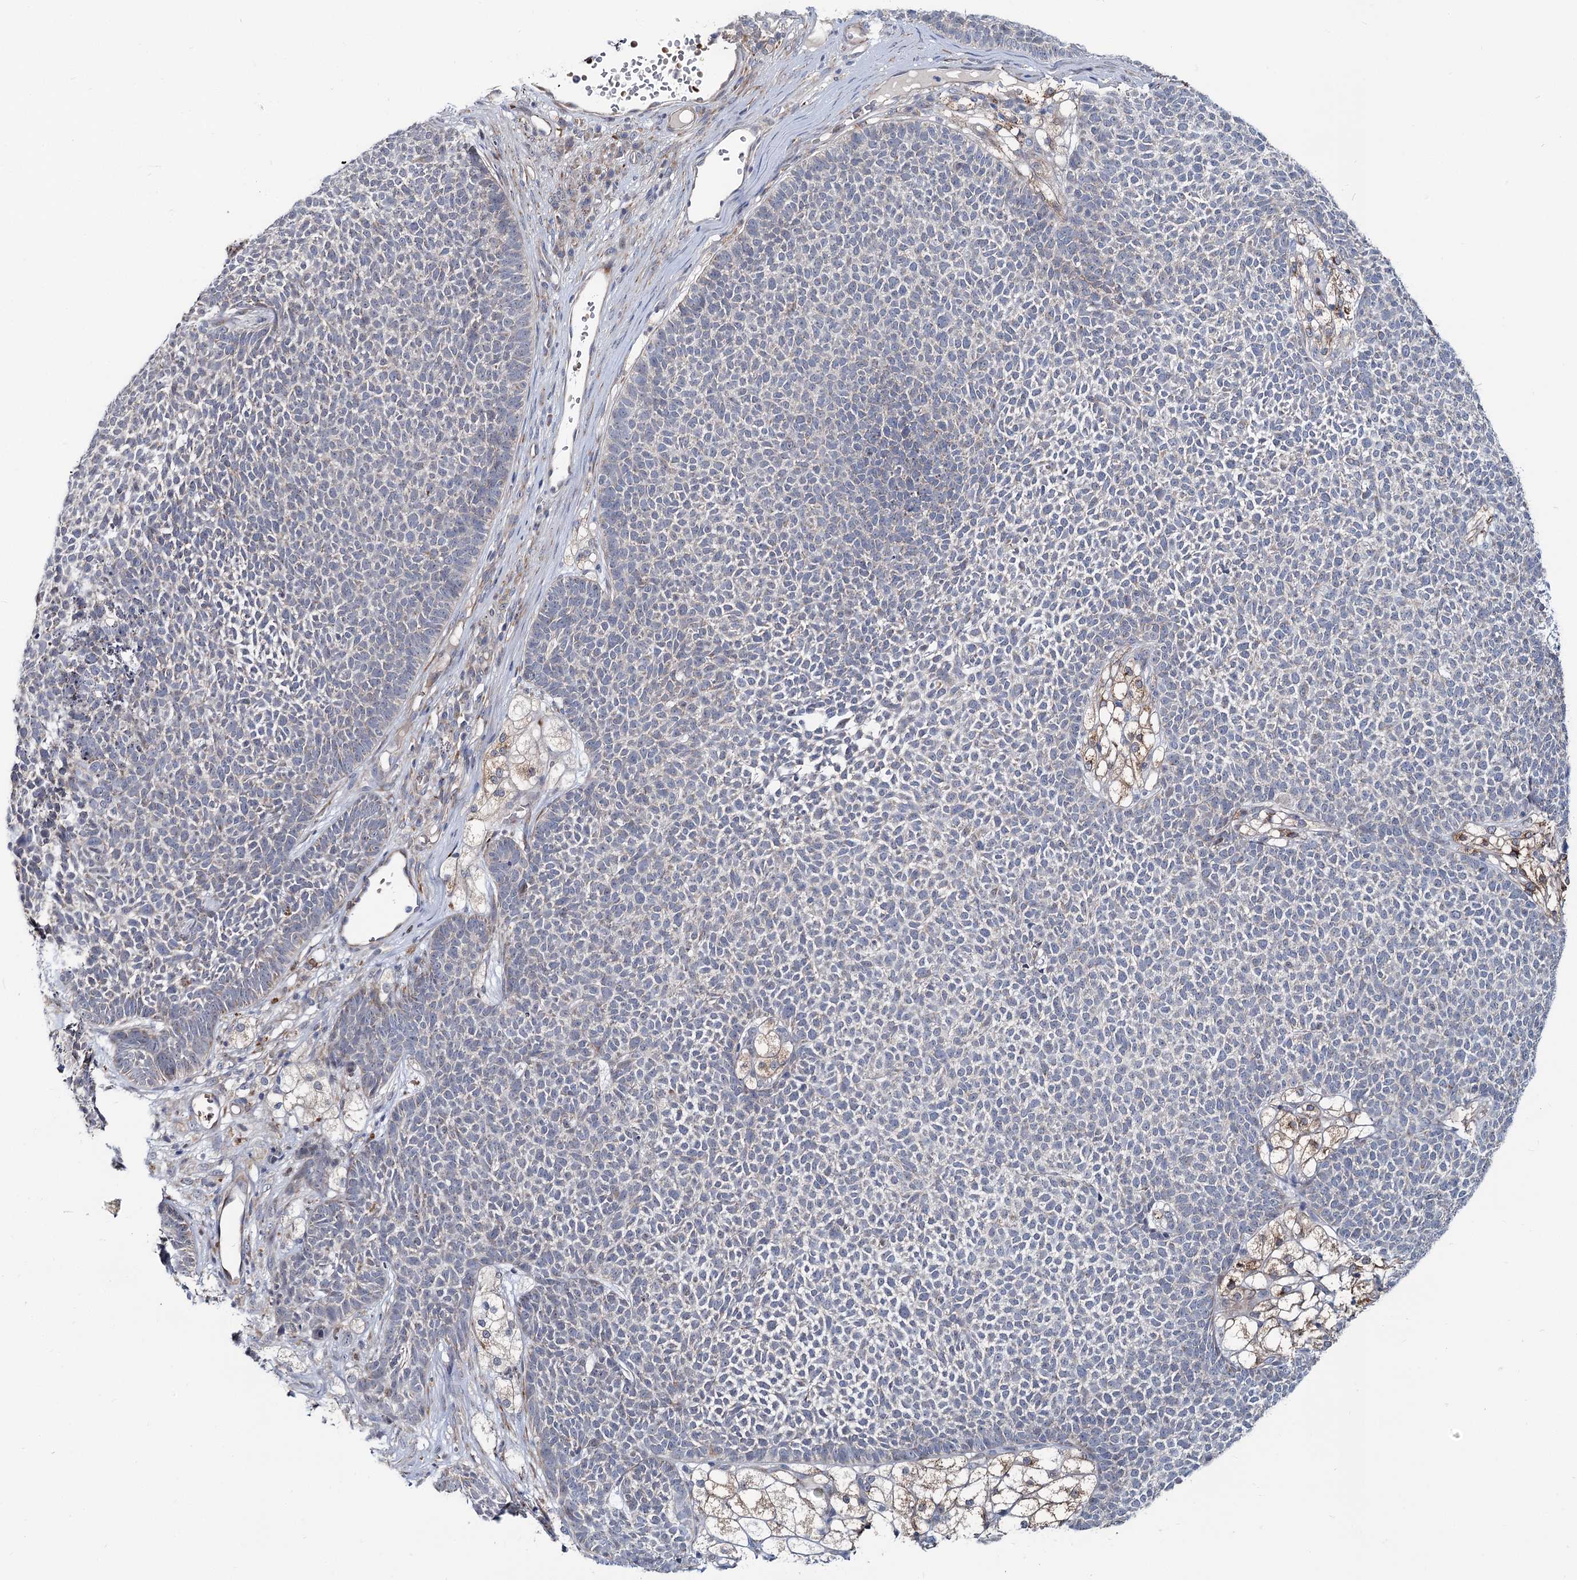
{"staining": {"intensity": "negative", "quantity": "none", "location": "none"}, "tissue": "skin cancer", "cell_type": "Tumor cells", "image_type": "cancer", "snomed": [{"axis": "morphology", "description": "Basal cell carcinoma"}, {"axis": "topography", "description": "Skin"}], "caption": "Basal cell carcinoma (skin) was stained to show a protein in brown. There is no significant positivity in tumor cells. (DAB IHC visualized using brightfield microscopy, high magnification).", "gene": "CIB4", "patient": {"sex": "female", "age": 84}}